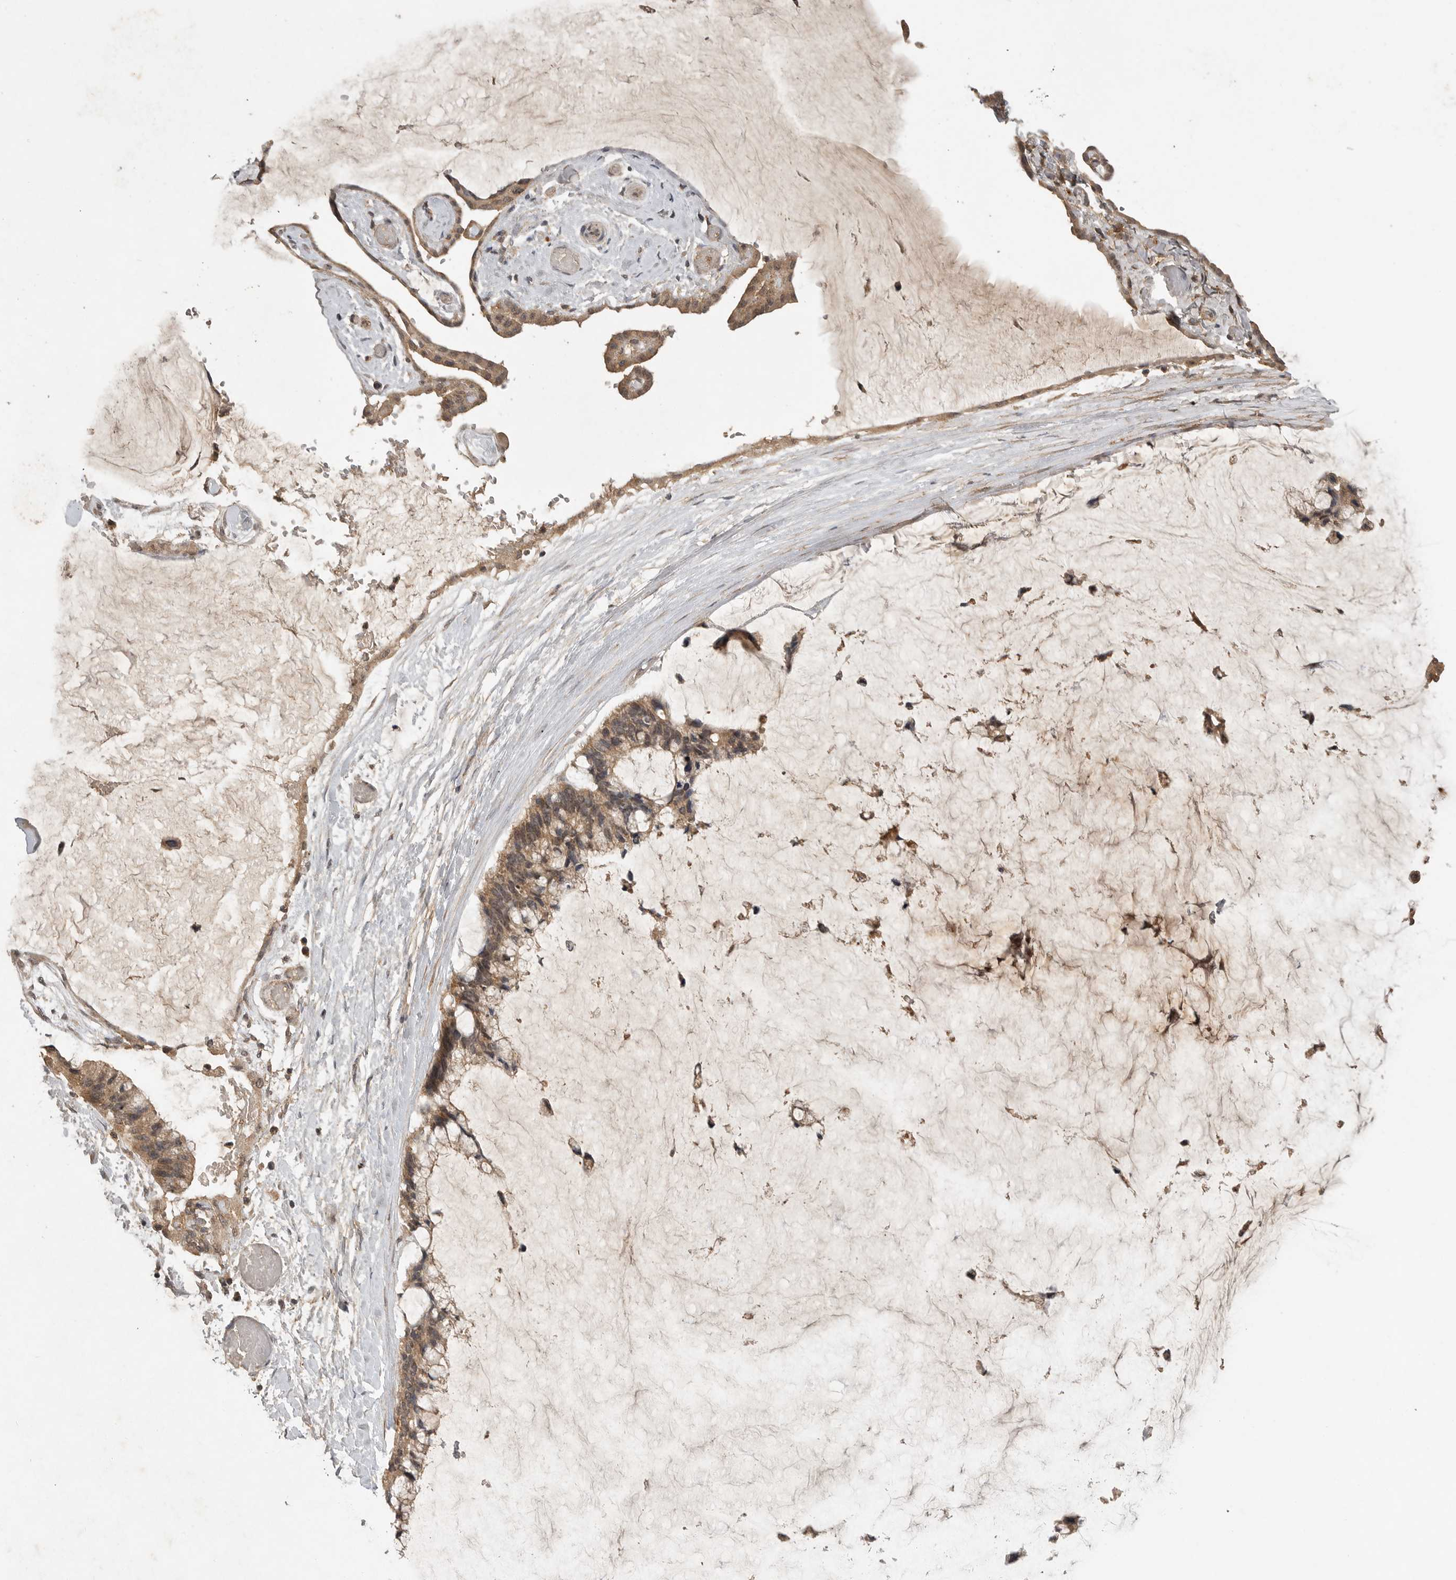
{"staining": {"intensity": "weak", "quantity": ">75%", "location": "cytoplasmic/membranous"}, "tissue": "ovarian cancer", "cell_type": "Tumor cells", "image_type": "cancer", "snomed": [{"axis": "morphology", "description": "Cystadenocarcinoma, mucinous, NOS"}, {"axis": "topography", "description": "Ovary"}], "caption": "Human ovarian mucinous cystadenocarcinoma stained with a brown dye demonstrates weak cytoplasmic/membranous positive staining in approximately >75% of tumor cells.", "gene": "ICOSLG", "patient": {"sex": "female", "age": 39}}